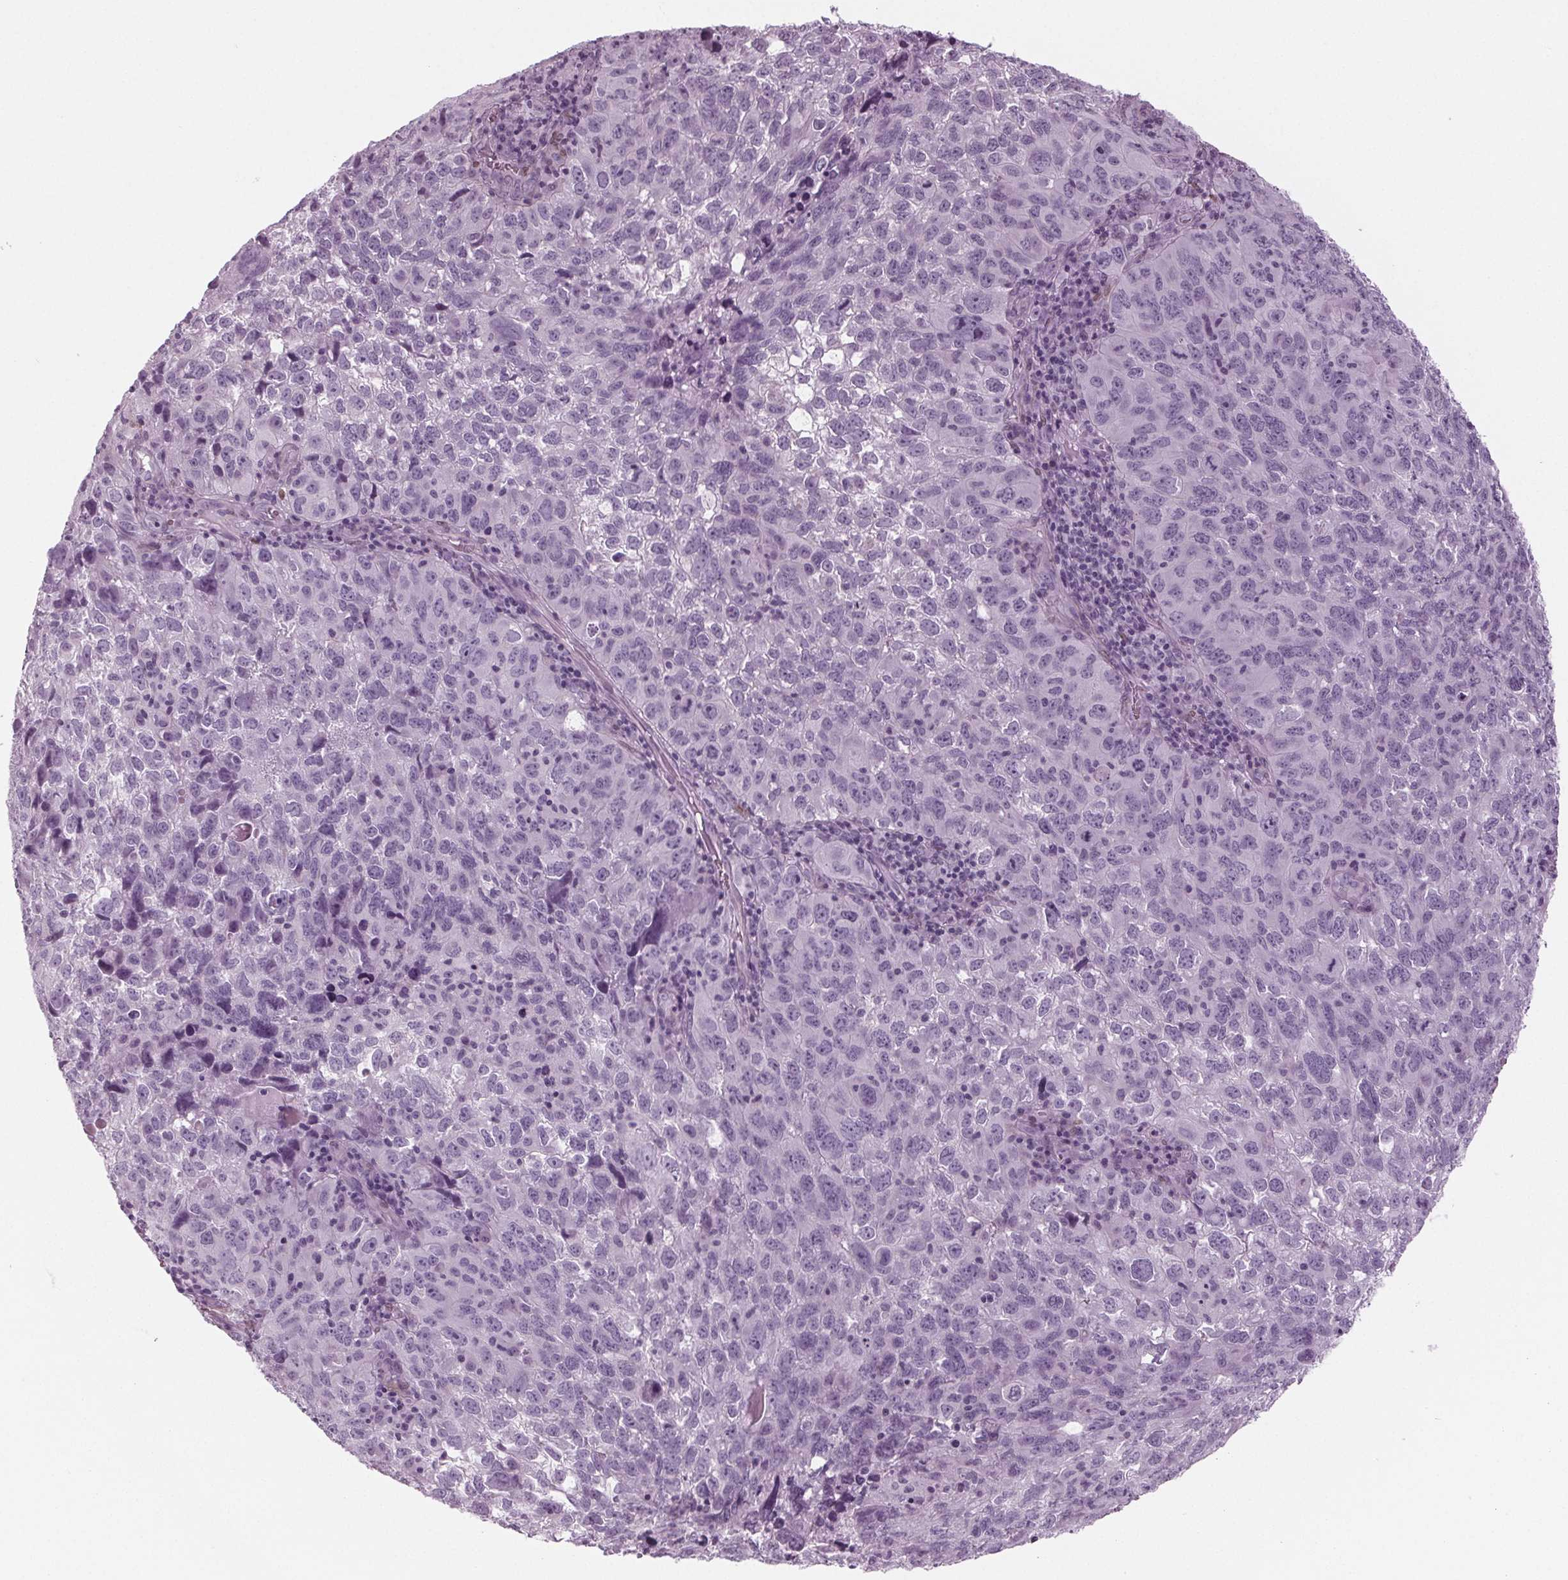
{"staining": {"intensity": "negative", "quantity": "none", "location": "none"}, "tissue": "cervical cancer", "cell_type": "Tumor cells", "image_type": "cancer", "snomed": [{"axis": "morphology", "description": "Squamous cell carcinoma, NOS"}, {"axis": "topography", "description": "Cervix"}], "caption": "The micrograph shows no staining of tumor cells in cervical cancer. Brightfield microscopy of immunohistochemistry (IHC) stained with DAB (3,3'-diaminobenzidine) (brown) and hematoxylin (blue), captured at high magnification.", "gene": "BHLHE22", "patient": {"sex": "female", "age": 55}}